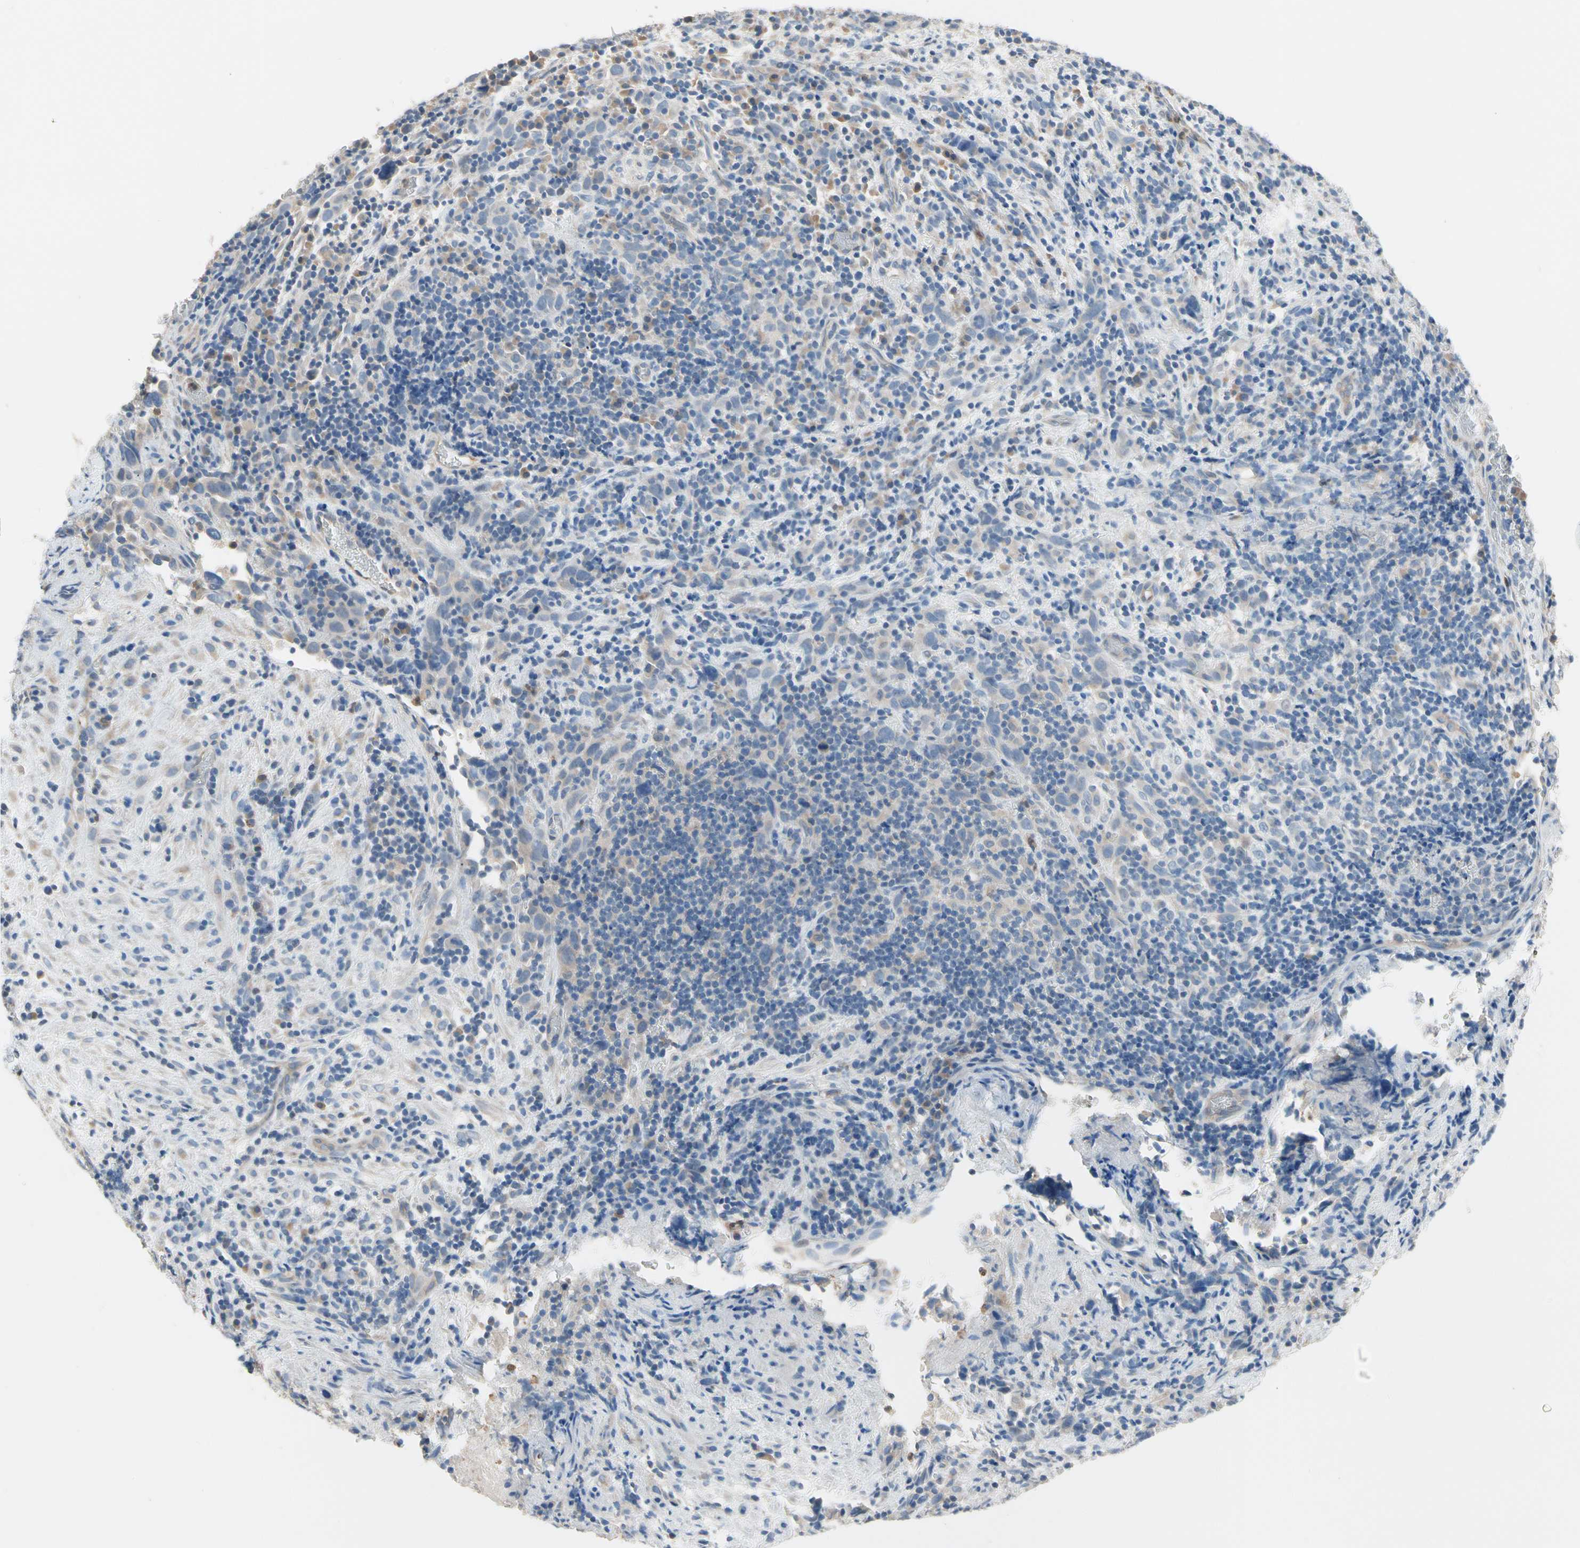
{"staining": {"intensity": "weak", "quantity": "25%-75%", "location": "cytoplasmic/membranous"}, "tissue": "urothelial cancer", "cell_type": "Tumor cells", "image_type": "cancer", "snomed": [{"axis": "morphology", "description": "Urothelial carcinoma, High grade"}, {"axis": "topography", "description": "Urinary bladder"}], "caption": "Protein staining of urothelial cancer tissue exhibits weak cytoplasmic/membranous expression in about 25%-75% of tumor cells. (DAB (3,3'-diaminobenzidine) IHC with brightfield microscopy, high magnification).", "gene": "BBOX1", "patient": {"sex": "male", "age": 61}}